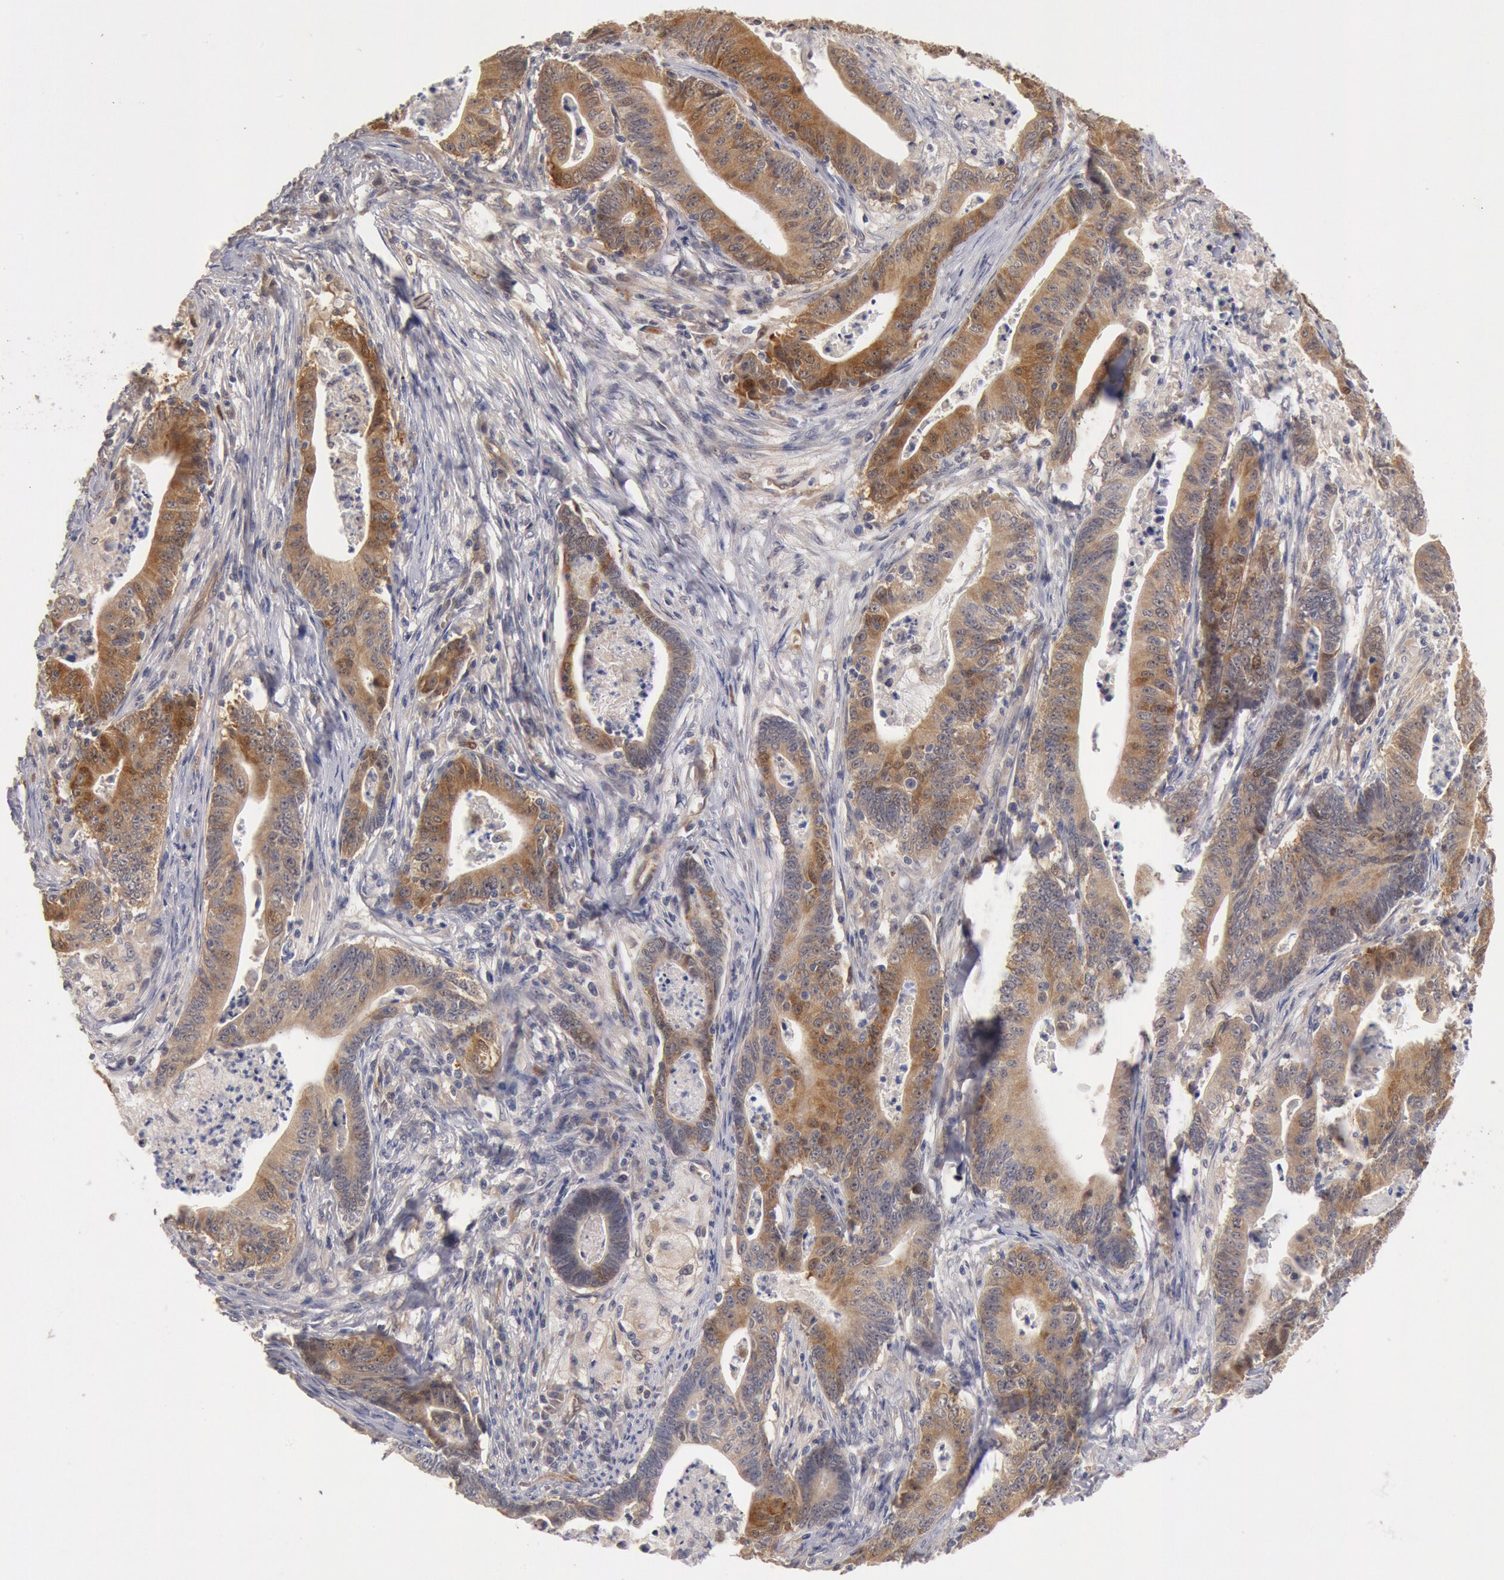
{"staining": {"intensity": "moderate", "quantity": ">75%", "location": "cytoplasmic/membranous"}, "tissue": "stomach cancer", "cell_type": "Tumor cells", "image_type": "cancer", "snomed": [{"axis": "morphology", "description": "Adenocarcinoma, NOS"}, {"axis": "topography", "description": "Stomach, lower"}], "caption": "A brown stain labels moderate cytoplasmic/membranous expression of a protein in human stomach cancer tumor cells.", "gene": "DNAJA1", "patient": {"sex": "female", "age": 86}}